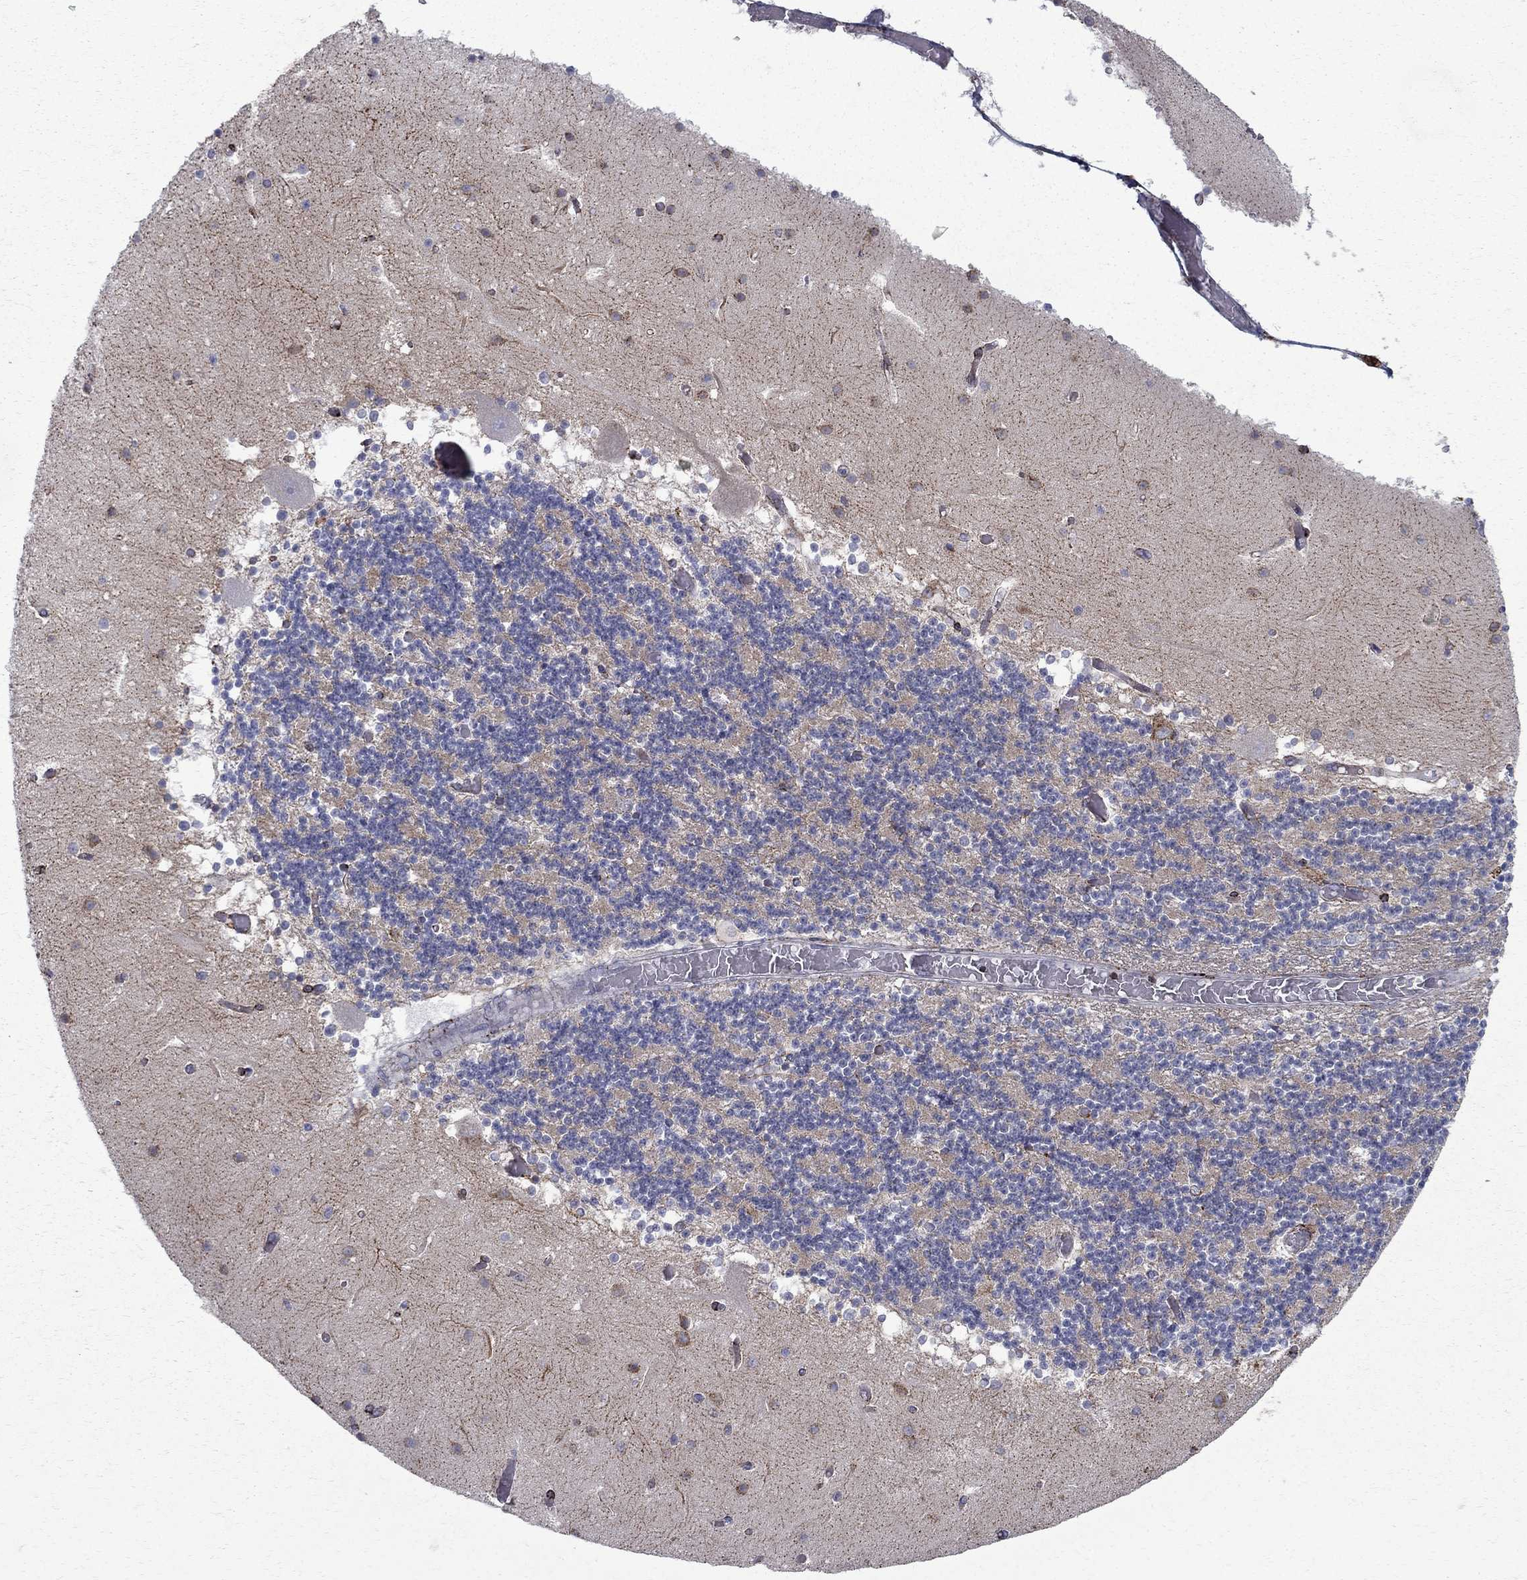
{"staining": {"intensity": "negative", "quantity": "none", "location": "none"}, "tissue": "cerebellum", "cell_type": "Cells in granular layer", "image_type": "normal", "snomed": [{"axis": "morphology", "description": "Normal tissue, NOS"}, {"axis": "topography", "description": "Cerebellum"}], "caption": "This is an IHC micrograph of normal human cerebellum. There is no expression in cells in granular layer.", "gene": "CAB39L", "patient": {"sex": "female", "age": 28}}